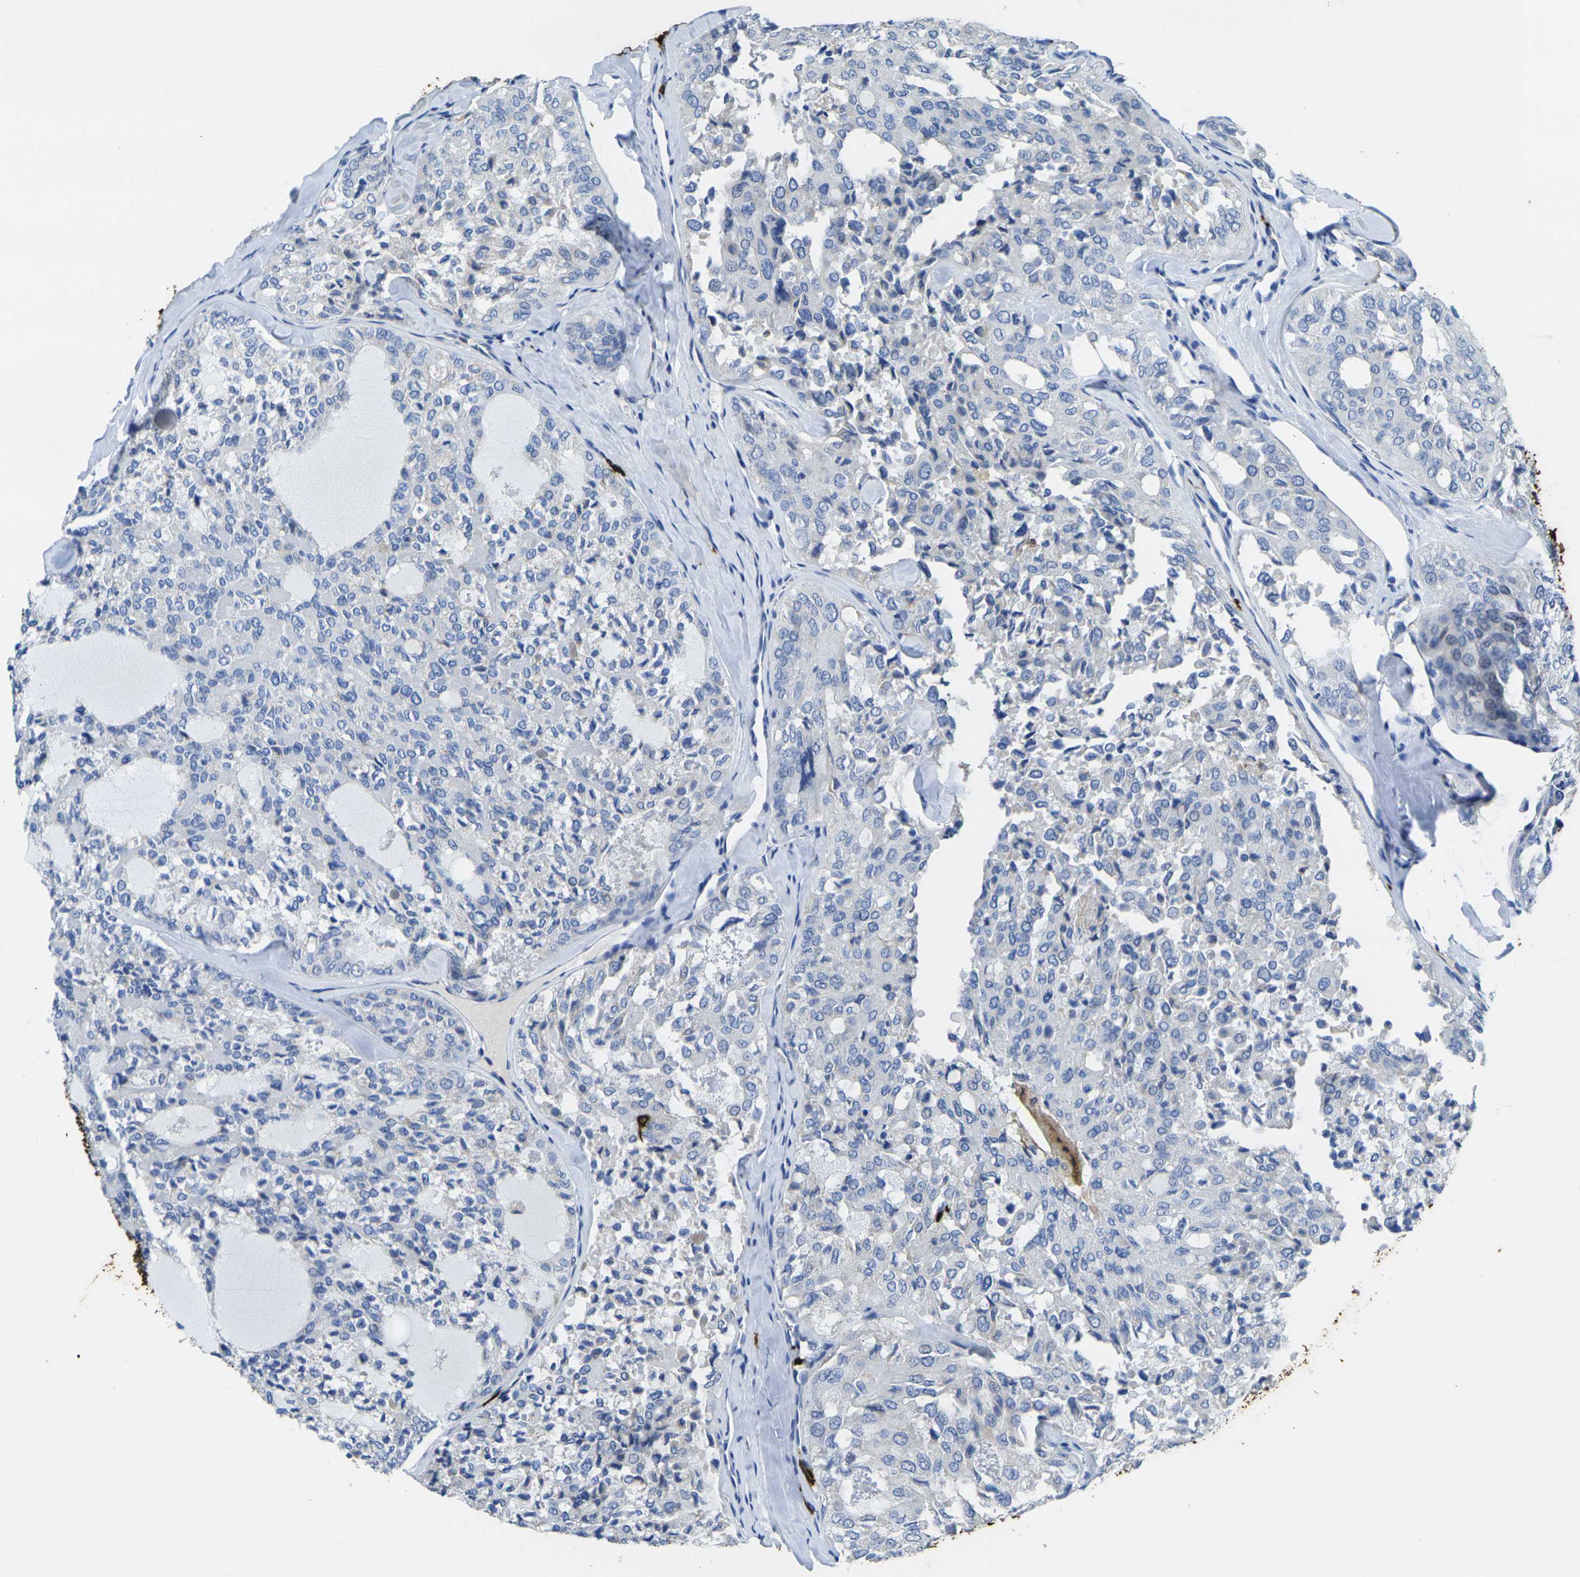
{"staining": {"intensity": "negative", "quantity": "none", "location": "none"}, "tissue": "thyroid cancer", "cell_type": "Tumor cells", "image_type": "cancer", "snomed": [{"axis": "morphology", "description": "Follicular adenoma carcinoma, NOS"}, {"axis": "topography", "description": "Thyroid gland"}], "caption": "DAB (3,3'-diaminobenzidine) immunohistochemical staining of thyroid cancer (follicular adenoma carcinoma) demonstrates no significant expression in tumor cells.", "gene": "S100A9", "patient": {"sex": "male", "age": 75}}